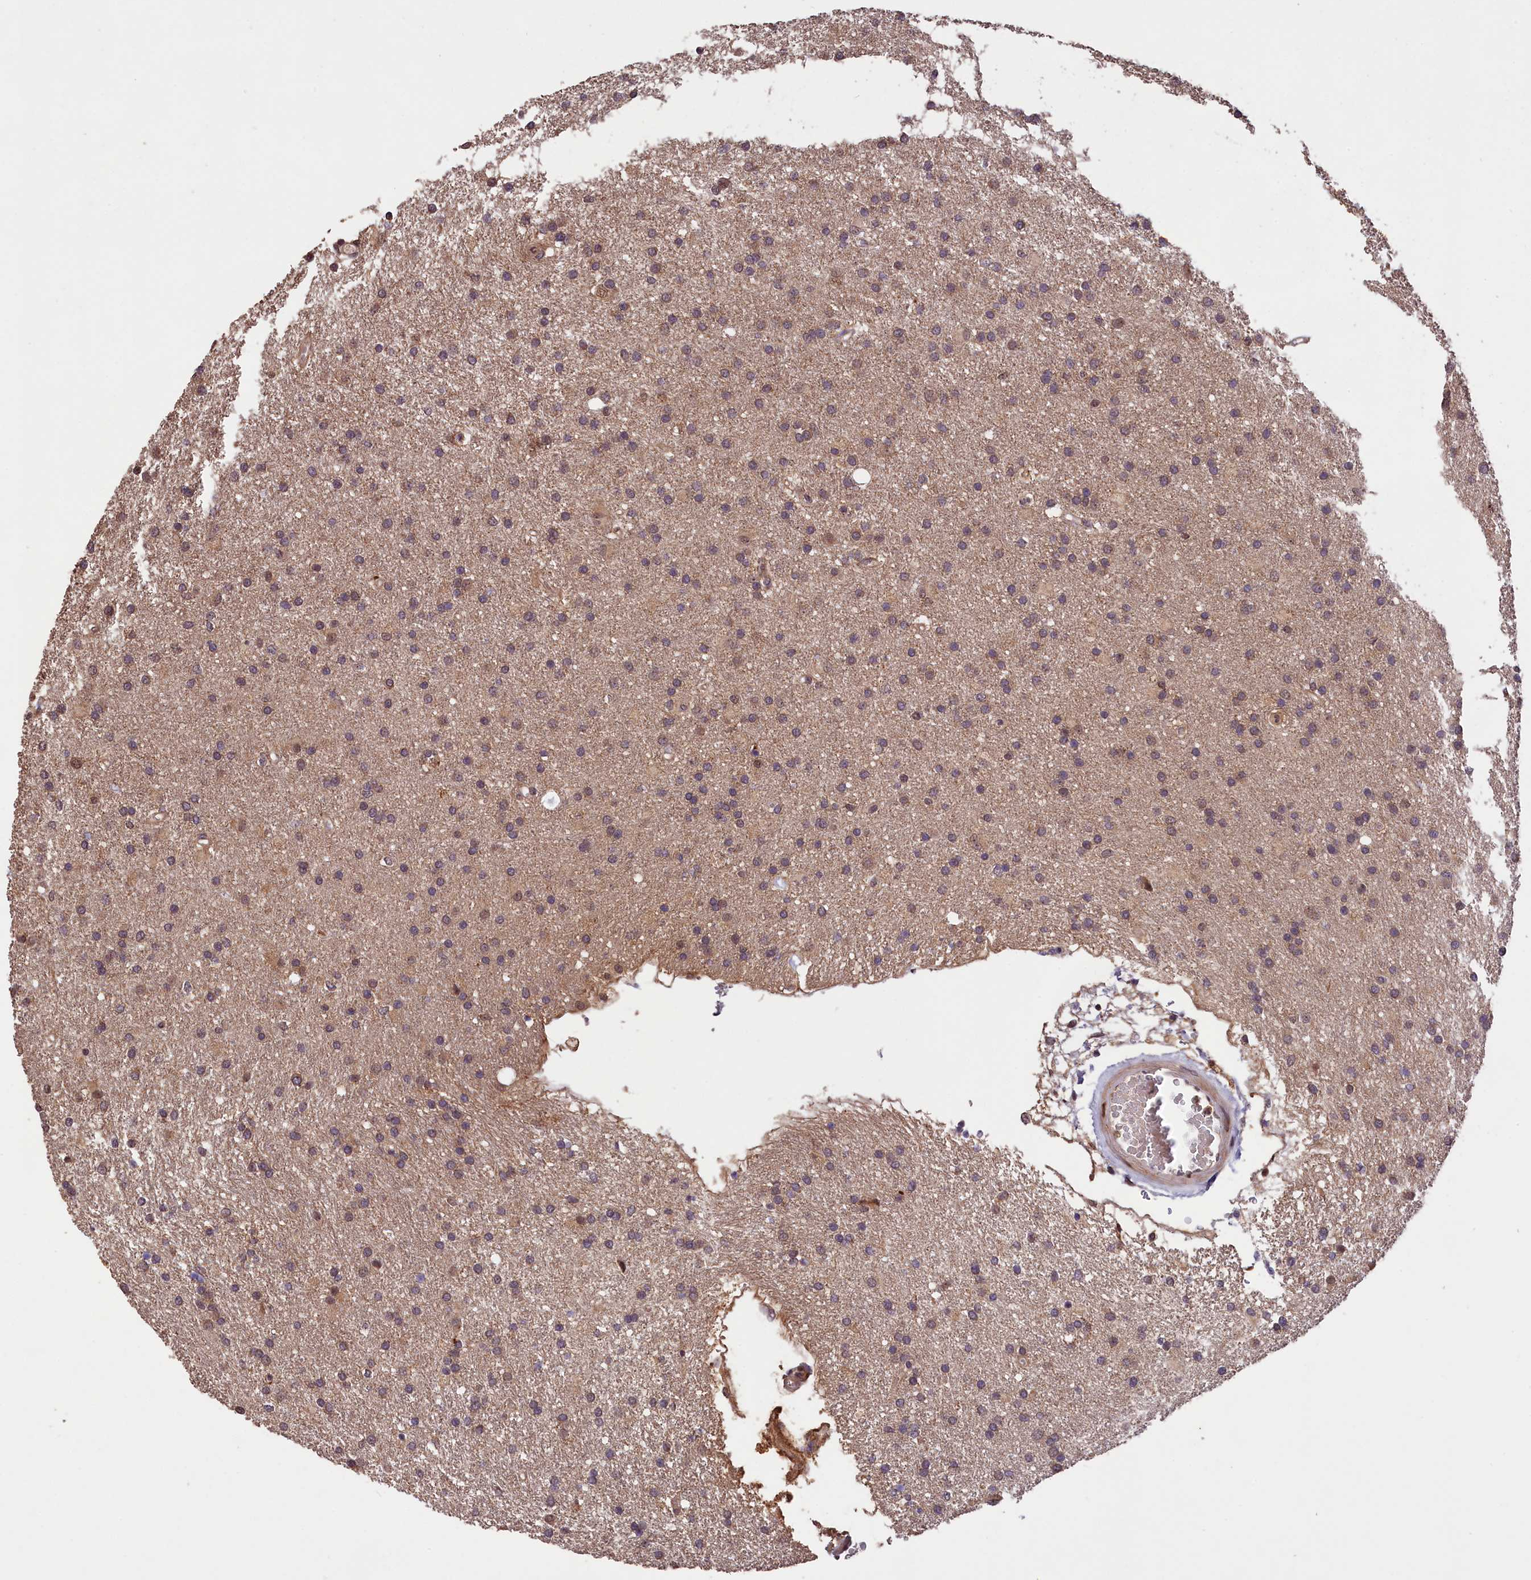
{"staining": {"intensity": "weak", "quantity": "25%-75%", "location": "cytoplasmic/membranous"}, "tissue": "glioma", "cell_type": "Tumor cells", "image_type": "cancer", "snomed": [{"axis": "morphology", "description": "Glioma, malignant, High grade"}, {"axis": "topography", "description": "Brain"}], "caption": "Immunohistochemical staining of glioma shows weak cytoplasmic/membranous protein staining in approximately 25%-75% of tumor cells.", "gene": "PHAF1", "patient": {"sex": "male", "age": 77}}